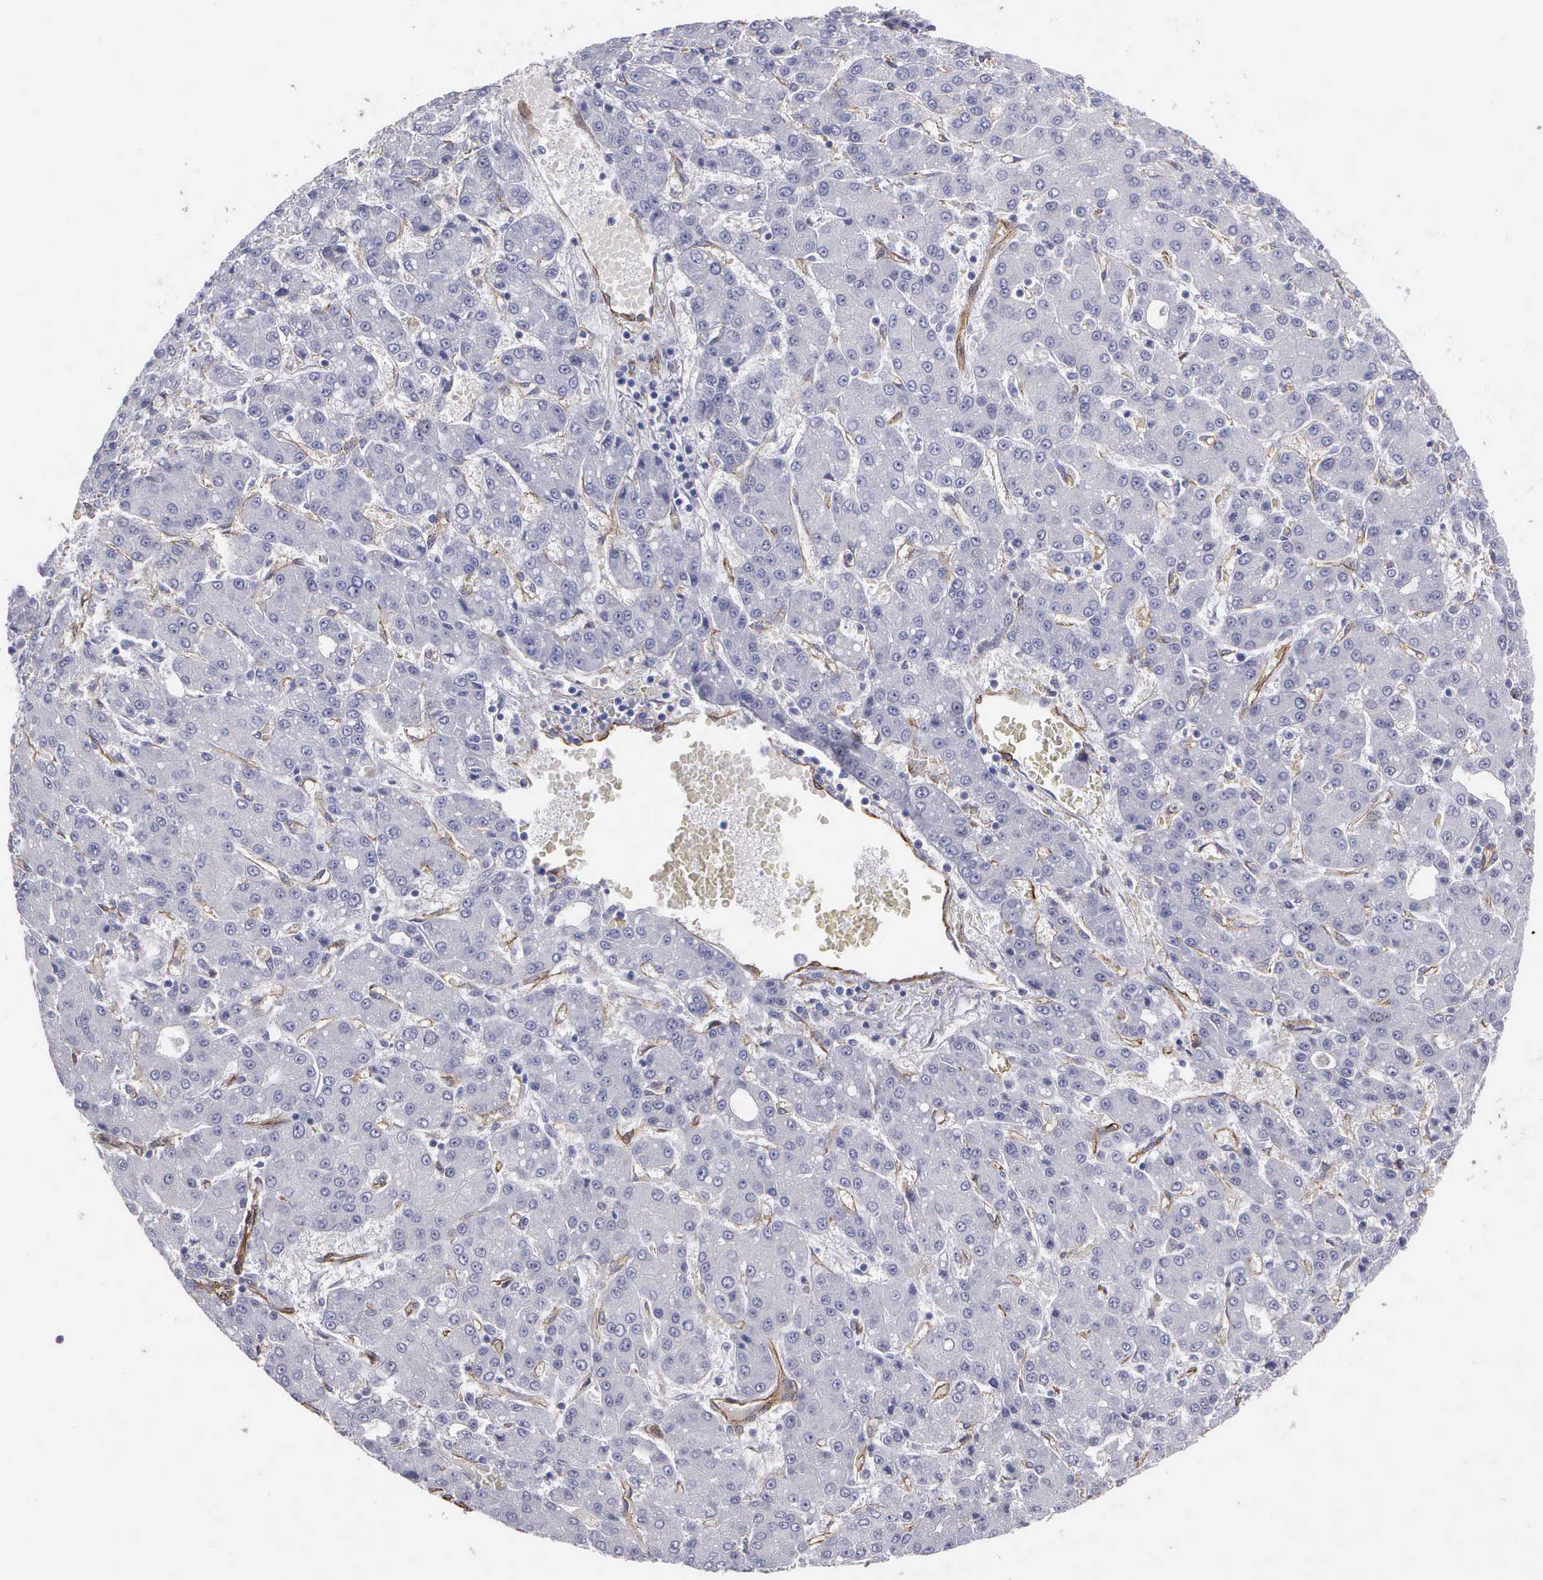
{"staining": {"intensity": "negative", "quantity": "none", "location": "none"}, "tissue": "liver cancer", "cell_type": "Tumor cells", "image_type": "cancer", "snomed": [{"axis": "morphology", "description": "Carcinoma, Hepatocellular, NOS"}, {"axis": "topography", "description": "Liver"}], "caption": "Immunohistochemistry (IHC) image of liver cancer stained for a protein (brown), which exhibits no expression in tumor cells. (Immunohistochemistry (IHC), brightfield microscopy, high magnification).", "gene": "MAGEB10", "patient": {"sex": "male", "age": 69}}